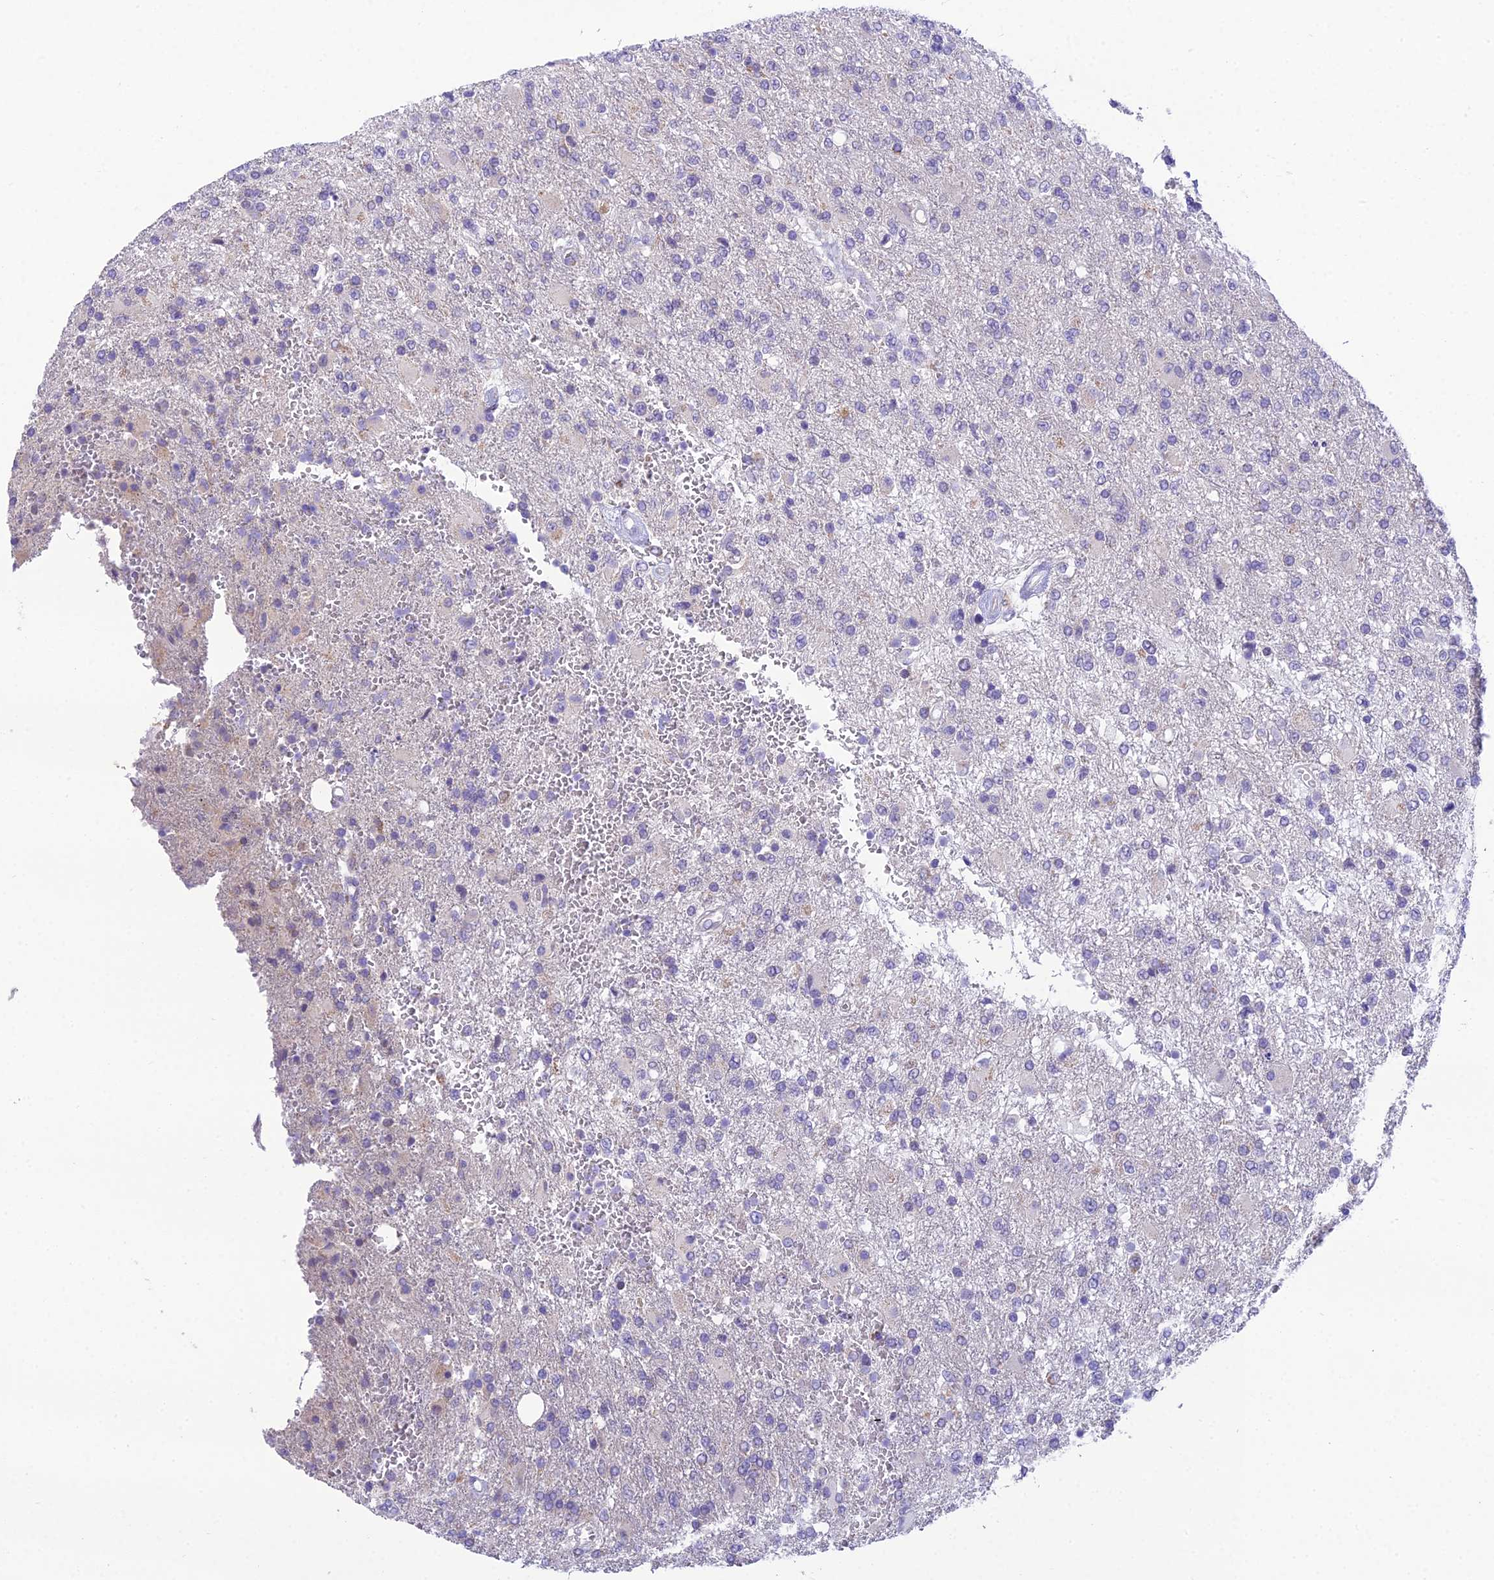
{"staining": {"intensity": "negative", "quantity": "none", "location": "none"}, "tissue": "glioma", "cell_type": "Tumor cells", "image_type": "cancer", "snomed": [{"axis": "morphology", "description": "Glioma, malignant, High grade"}, {"axis": "topography", "description": "Brain"}], "caption": "IHC of human malignant high-grade glioma displays no positivity in tumor cells.", "gene": "MIIP", "patient": {"sex": "male", "age": 56}}